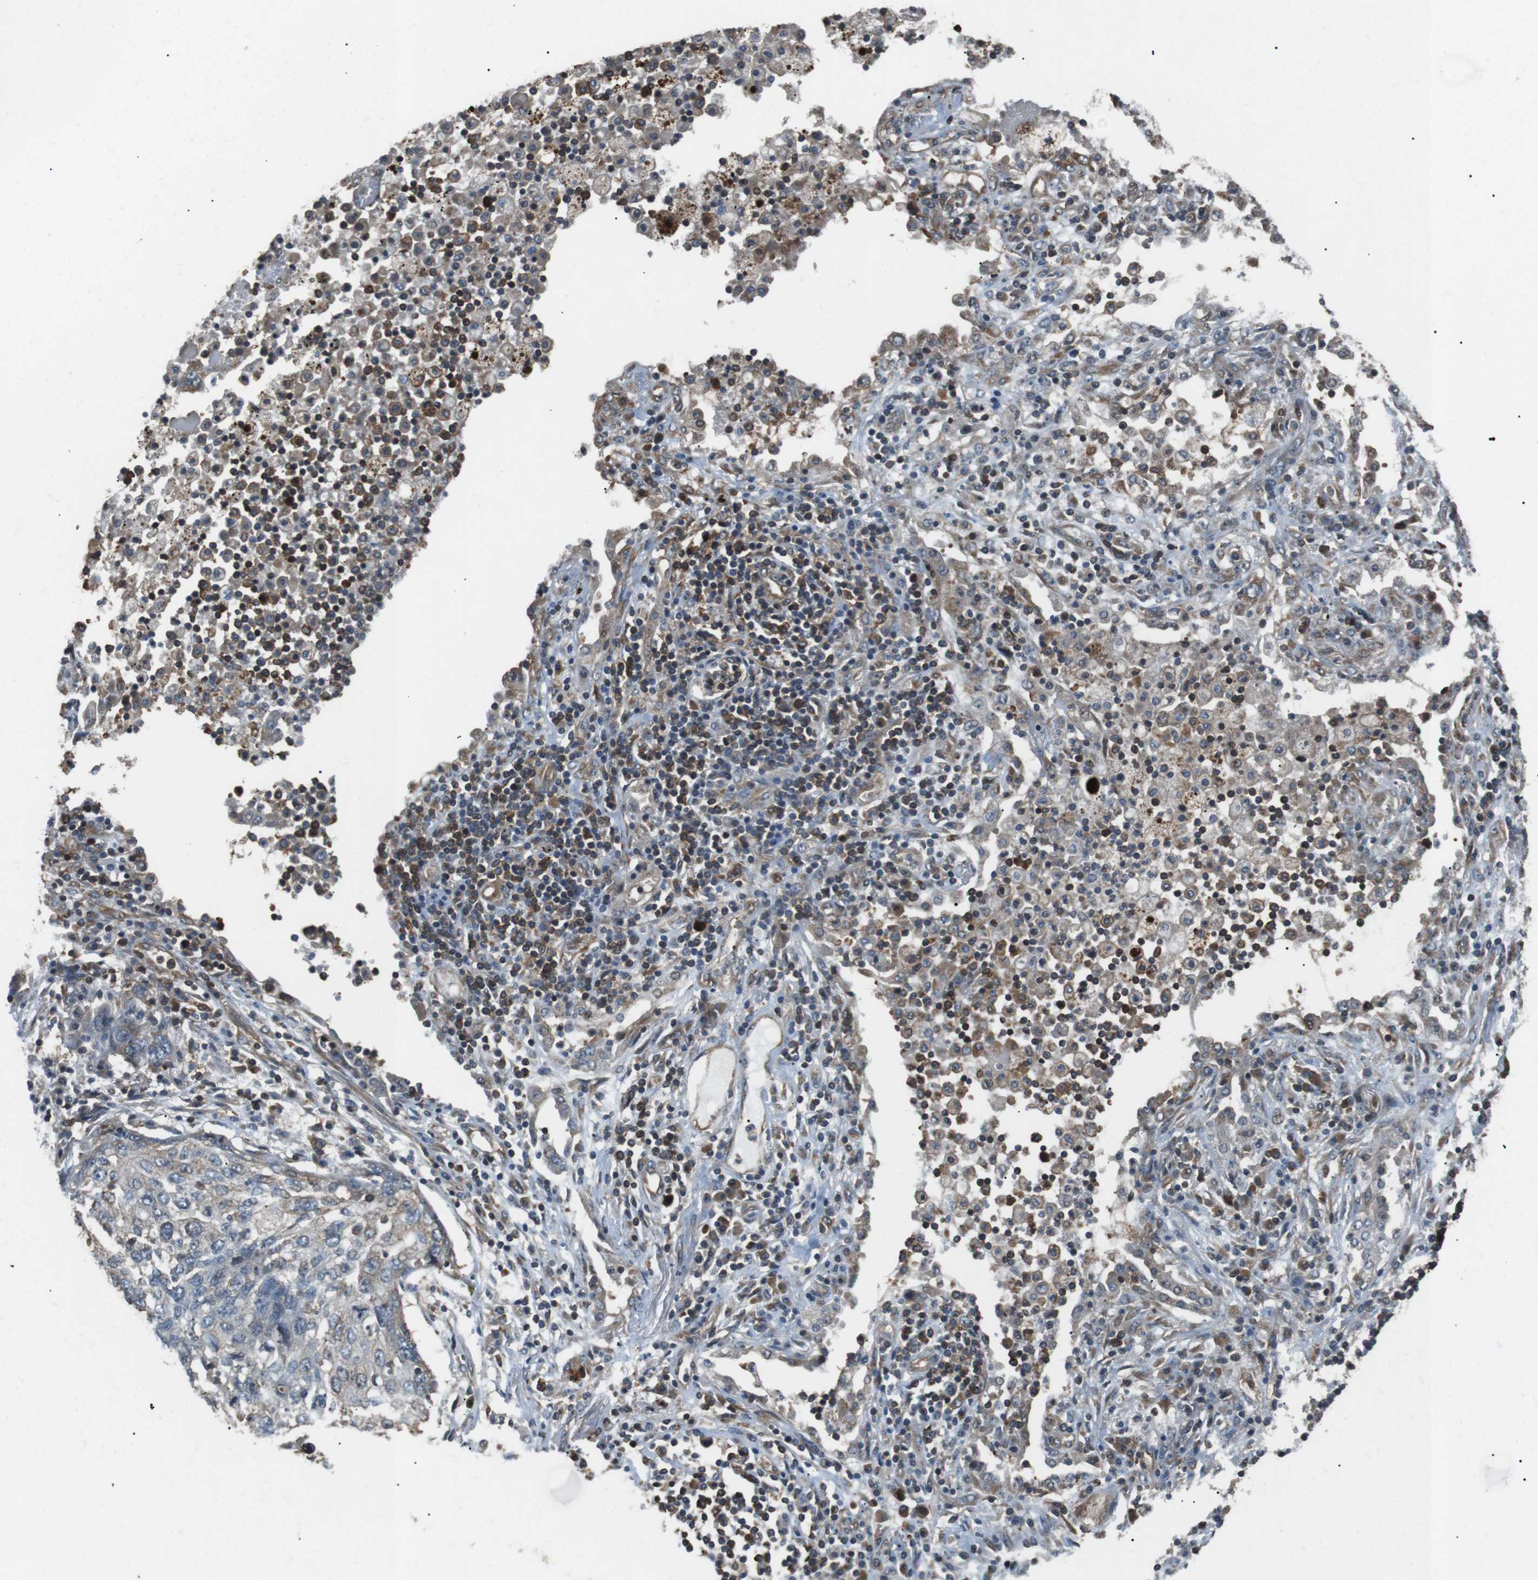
{"staining": {"intensity": "weak", "quantity": "<25%", "location": "cytoplasmic/membranous"}, "tissue": "lung cancer", "cell_type": "Tumor cells", "image_type": "cancer", "snomed": [{"axis": "morphology", "description": "Squamous cell carcinoma, NOS"}, {"axis": "topography", "description": "Lung"}], "caption": "Tumor cells are negative for brown protein staining in lung cancer (squamous cell carcinoma).", "gene": "GPR161", "patient": {"sex": "female", "age": 63}}